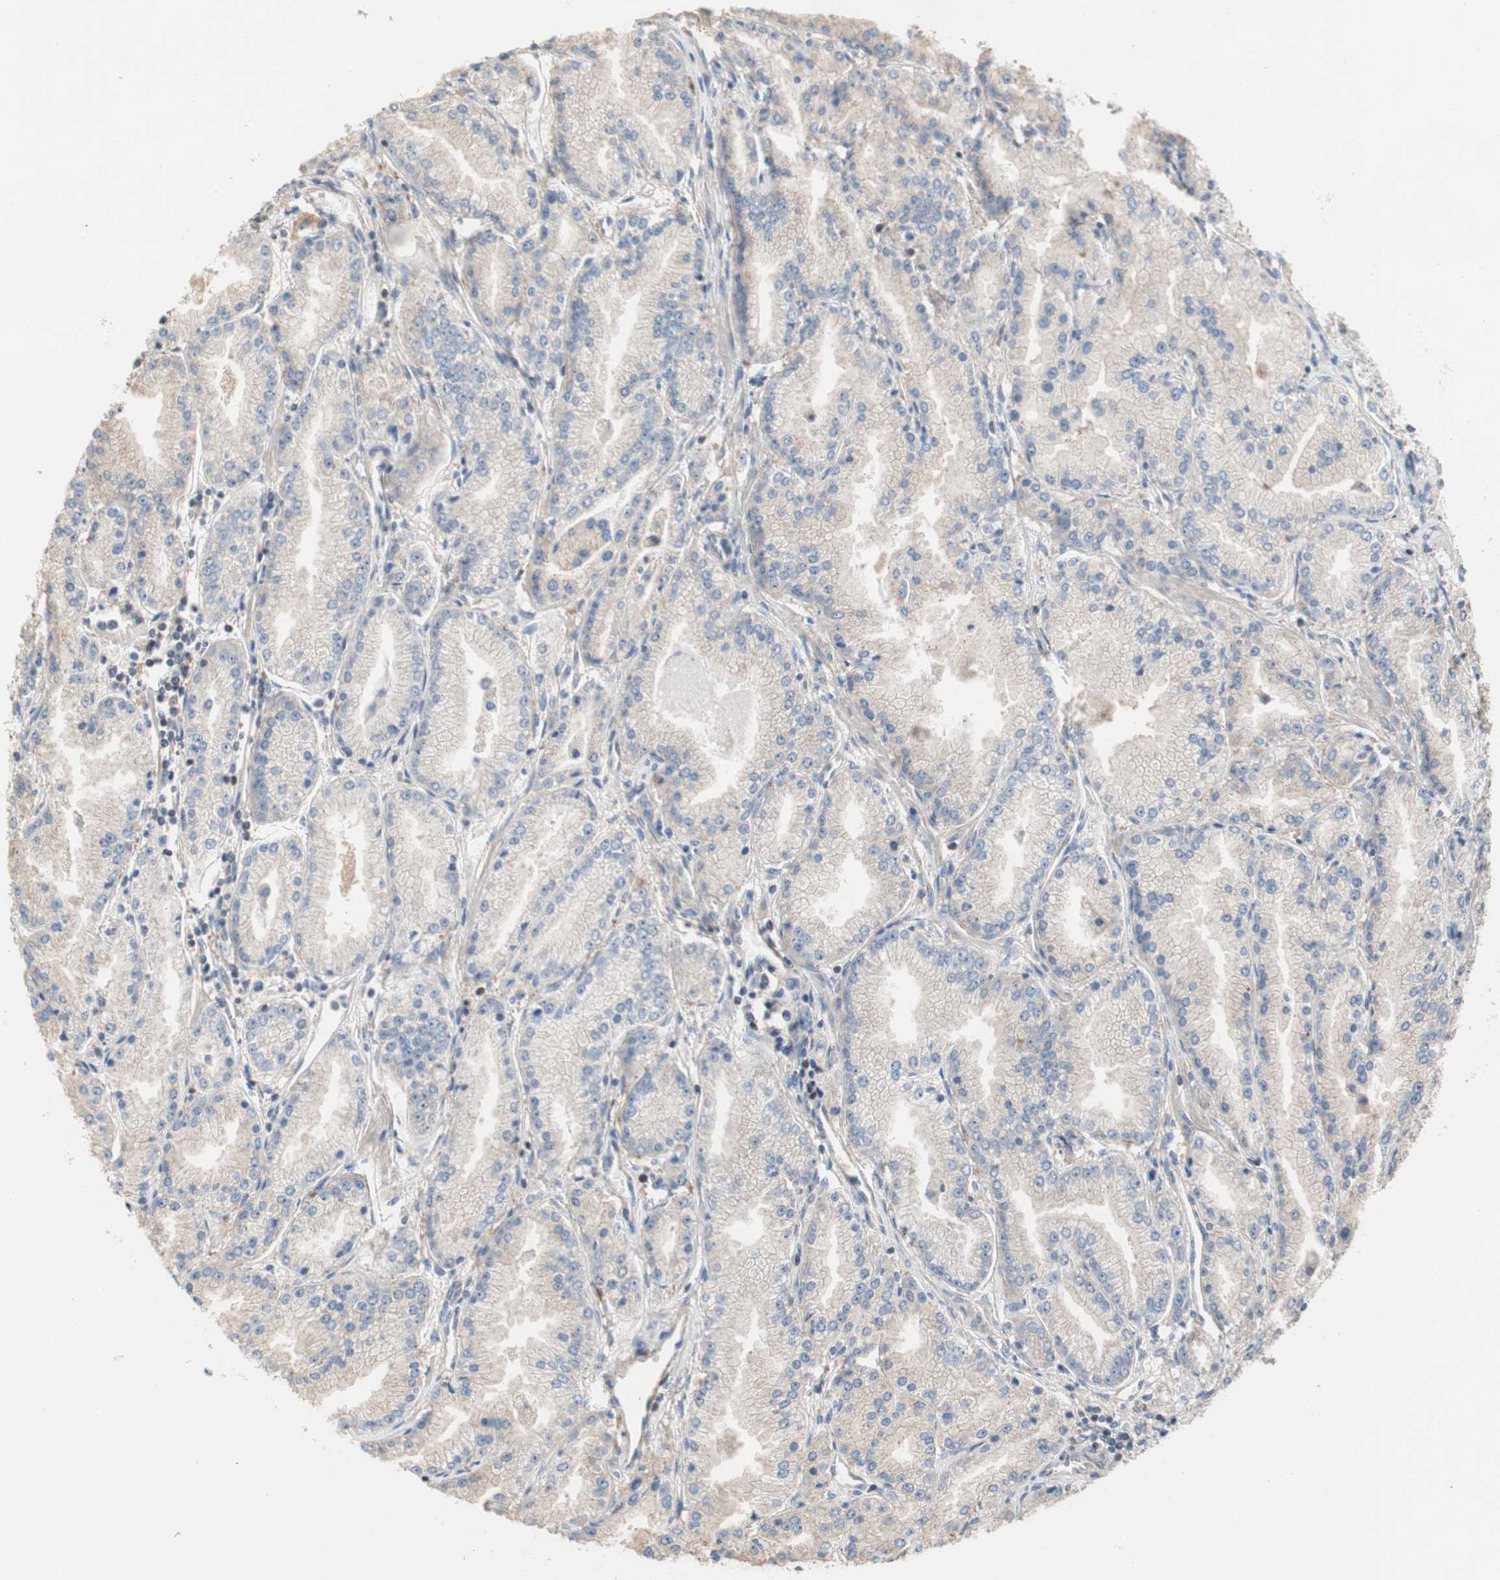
{"staining": {"intensity": "weak", "quantity": "25%-75%", "location": "cytoplasmic/membranous"}, "tissue": "prostate cancer", "cell_type": "Tumor cells", "image_type": "cancer", "snomed": [{"axis": "morphology", "description": "Adenocarcinoma, High grade"}, {"axis": "topography", "description": "Prostate"}], "caption": "Protein staining shows weak cytoplasmic/membranous positivity in about 25%-75% of tumor cells in prostate cancer.", "gene": "MAP4K2", "patient": {"sex": "male", "age": 61}}